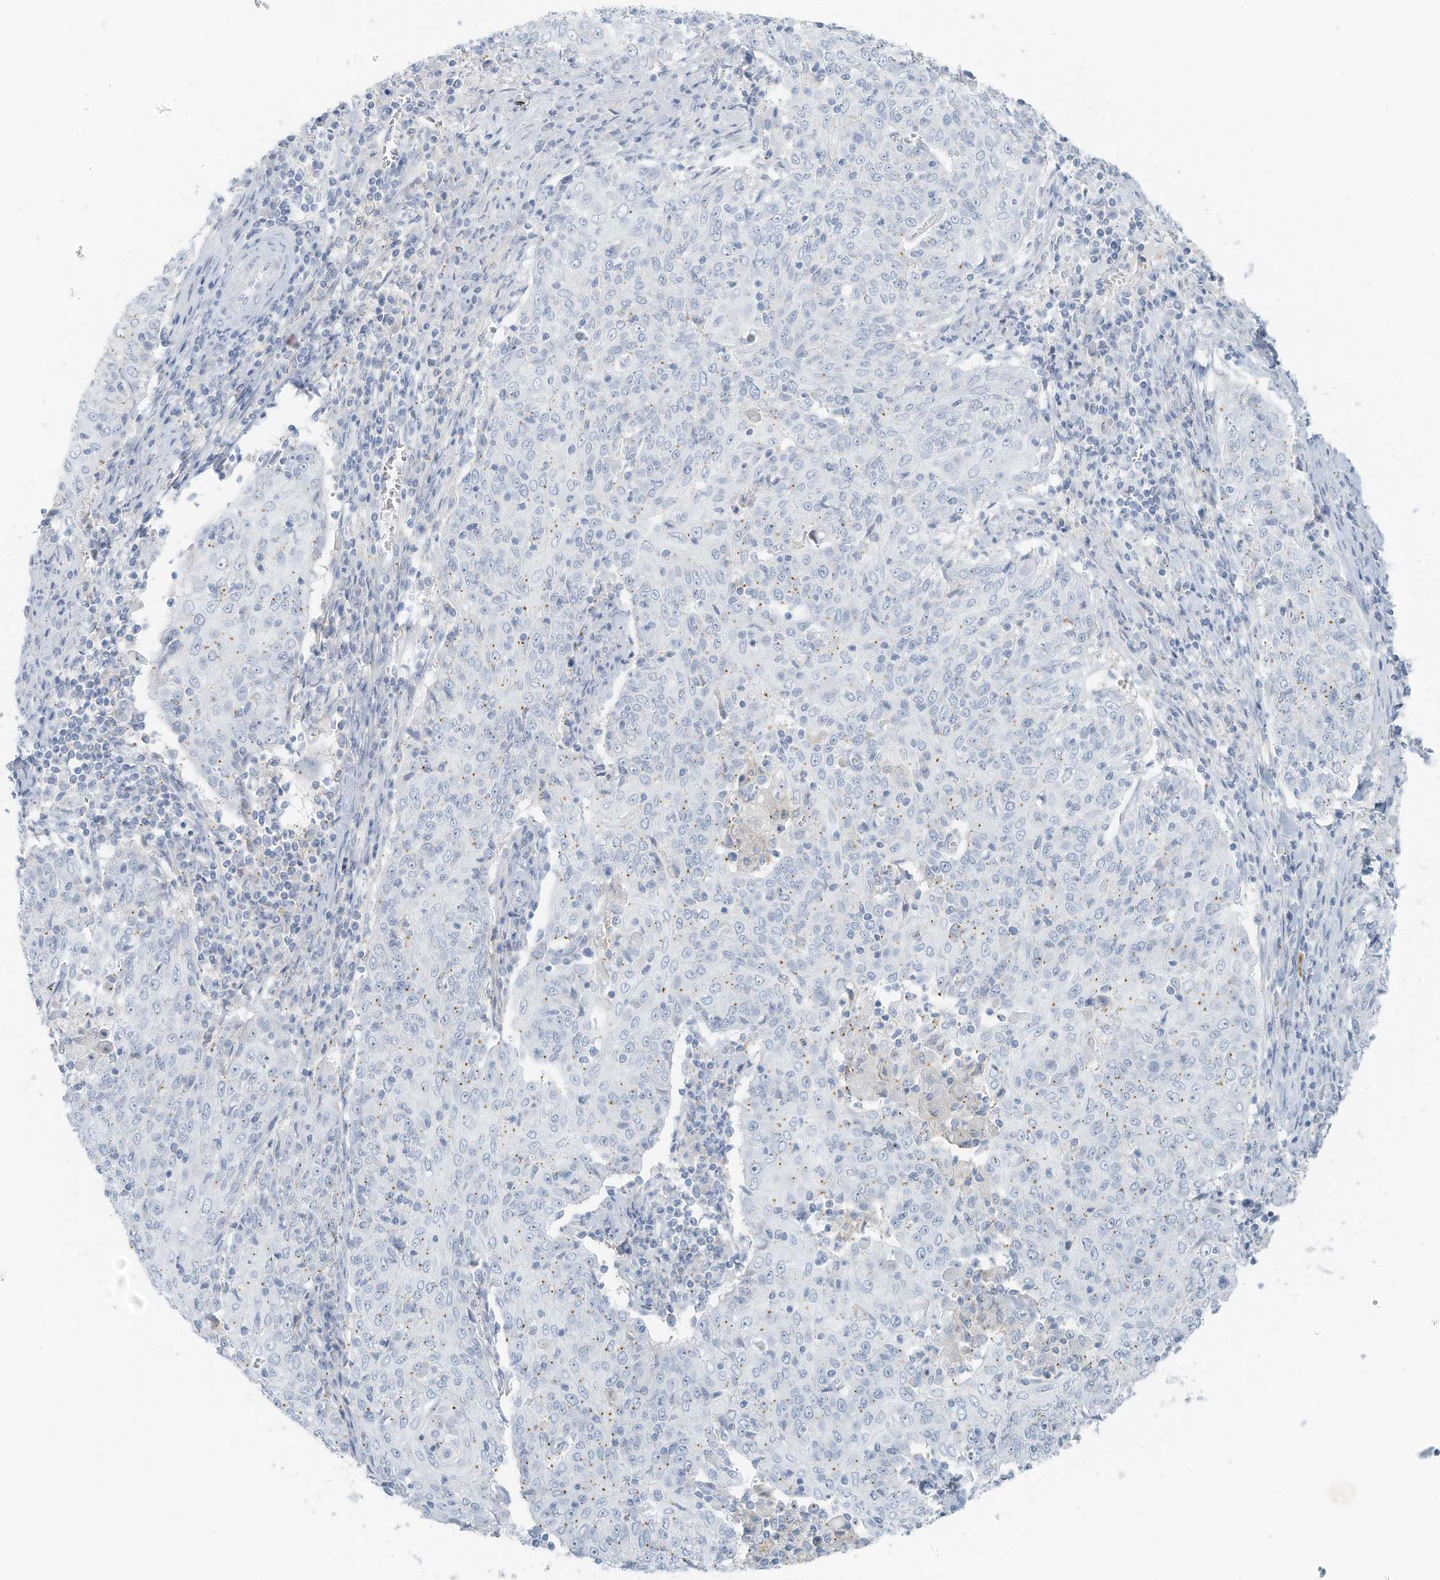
{"staining": {"intensity": "weak", "quantity": "25%-75%", "location": "cytoplasmic/membranous"}, "tissue": "cervical cancer", "cell_type": "Tumor cells", "image_type": "cancer", "snomed": [{"axis": "morphology", "description": "Squamous cell carcinoma, NOS"}, {"axis": "topography", "description": "Cervix"}], "caption": "Cervical cancer was stained to show a protein in brown. There is low levels of weak cytoplasmic/membranous expression in about 25%-75% of tumor cells. The protein is shown in brown color, while the nuclei are stained blue.", "gene": "SLC25A43", "patient": {"sex": "female", "age": 48}}